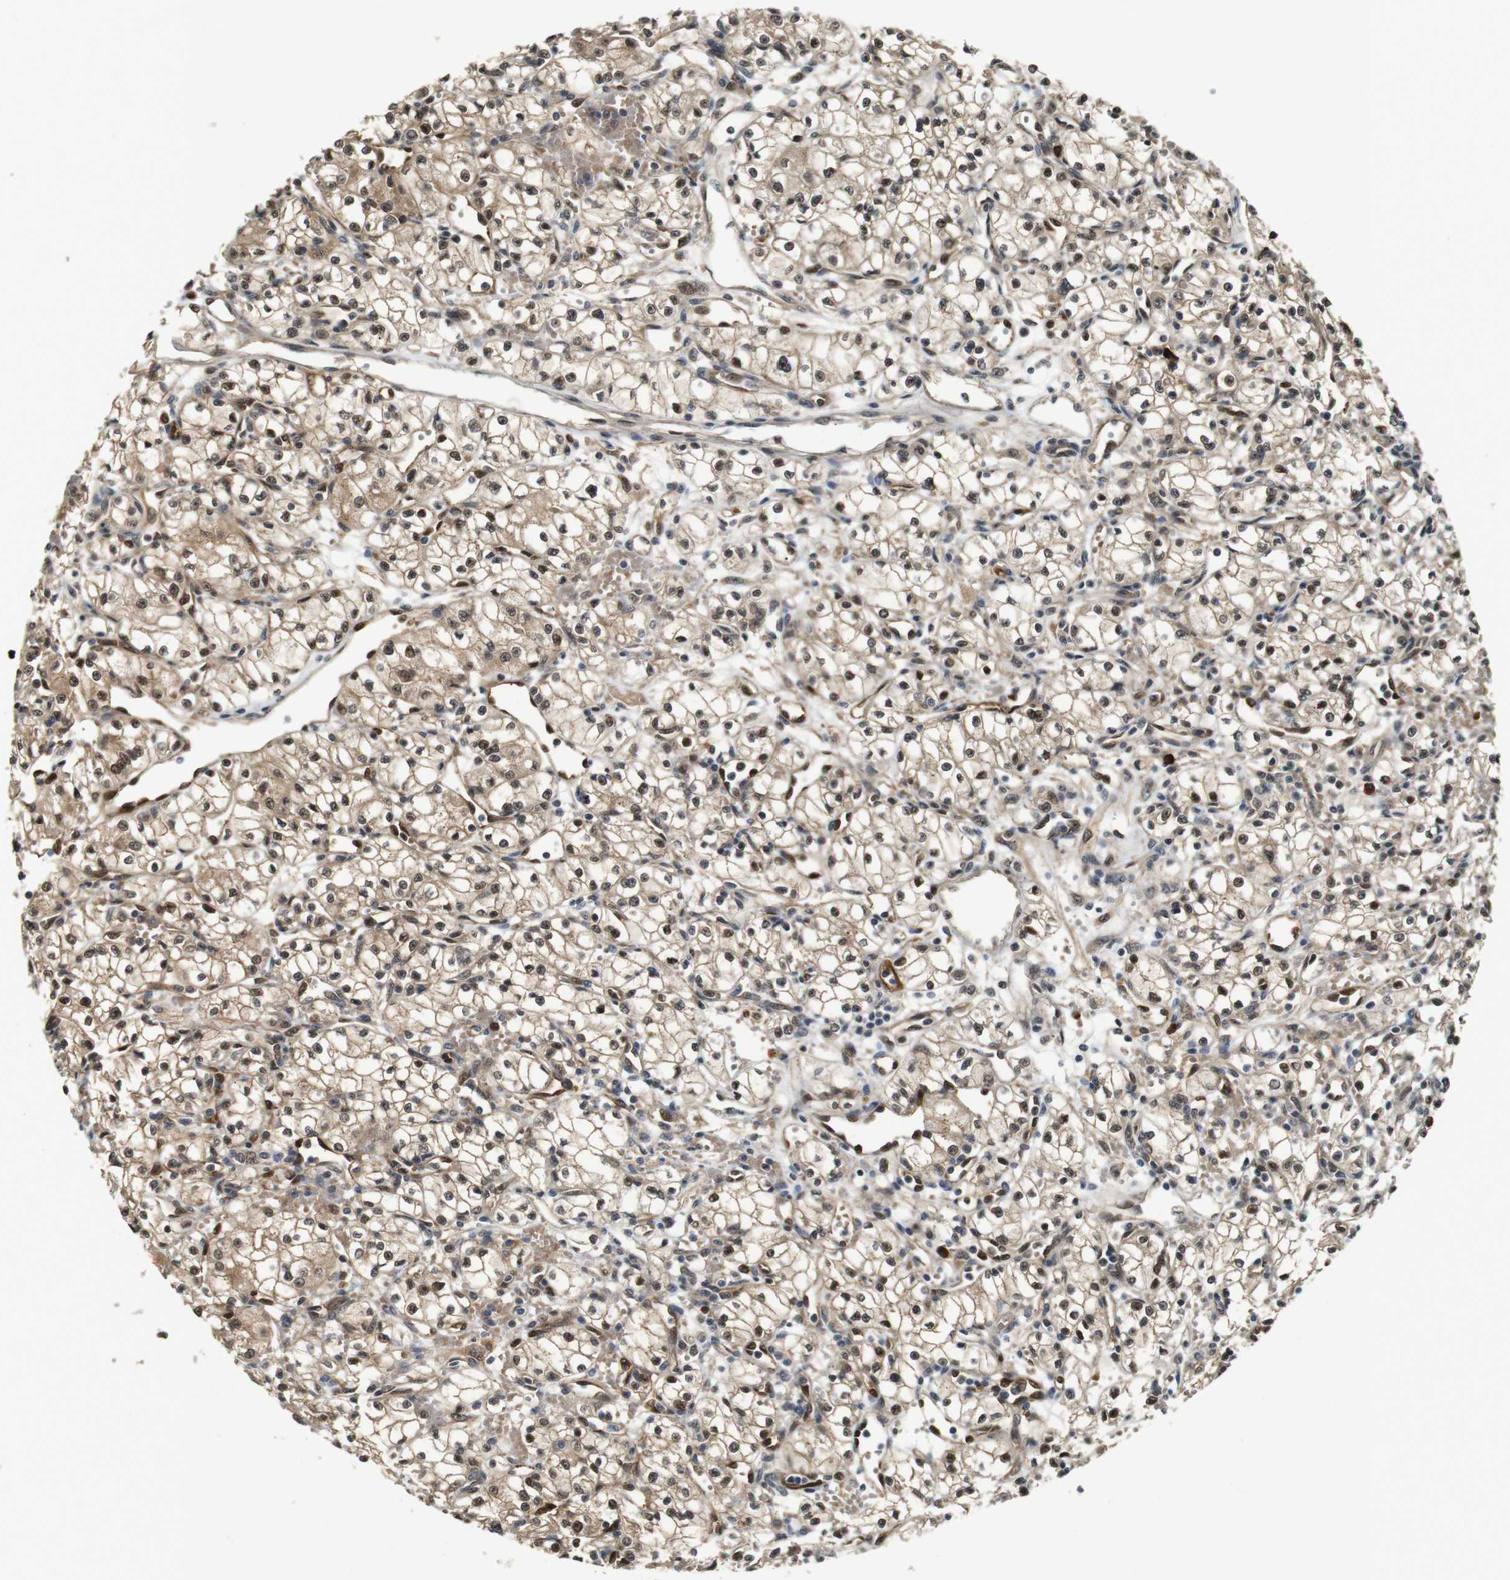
{"staining": {"intensity": "moderate", "quantity": ">75%", "location": "cytoplasmic/membranous,nuclear"}, "tissue": "renal cancer", "cell_type": "Tumor cells", "image_type": "cancer", "snomed": [{"axis": "morphology", "description": "Normal tissue, NOS"}, {"axis": "morphology", "description": "Adenocarcinoma, NOS"}, {"axis": "topography", "description": "Kidney"}], "caption": "Immunohistochemistry (IHC) (DAB (3,3'-diaminobenzidine)) staining of human renal cancer (adenocarcinoma) demonstrates moderate cytoplasmic/membranous and nuclear protein expression in approximately >75% of tumor cells.", "gene": "LXN", "patient": {"sex": "male", "age": 59}}